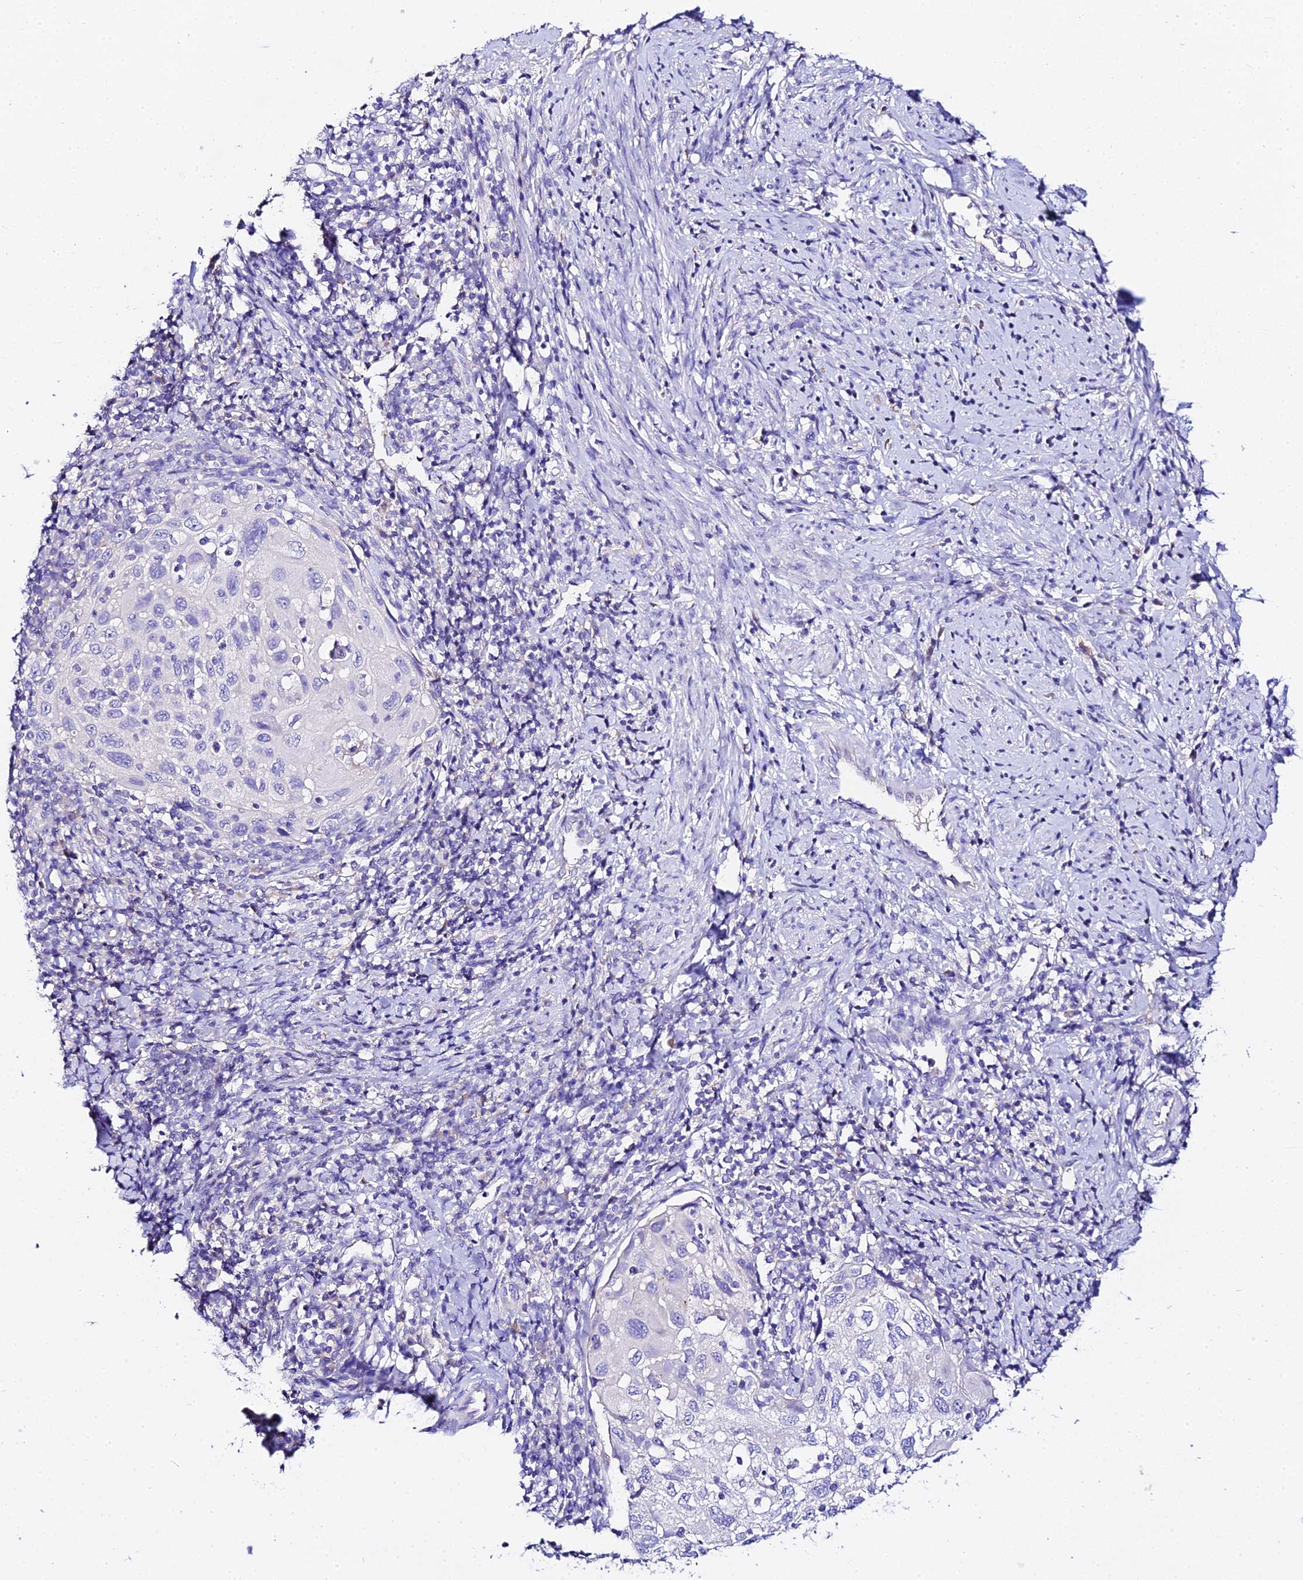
{"staining": {"intensity": "negative", "quantity": "none", "location": "none"}, "tissue": "cervical cancer", "cell_type": "Tumor cells", "image_type": "cancer", "snomed": [{"axis": "morphology", "description": "Squamous cell carcinoma, NOS"}, {"axis": "topography", "description": "Cervix"}], "caption": "Tumor cells are negative for brown protein staining in cervical squamous cell carcinoma.", "gene": "TMEM117", "patient": {"sex": "female", "age": 70}}